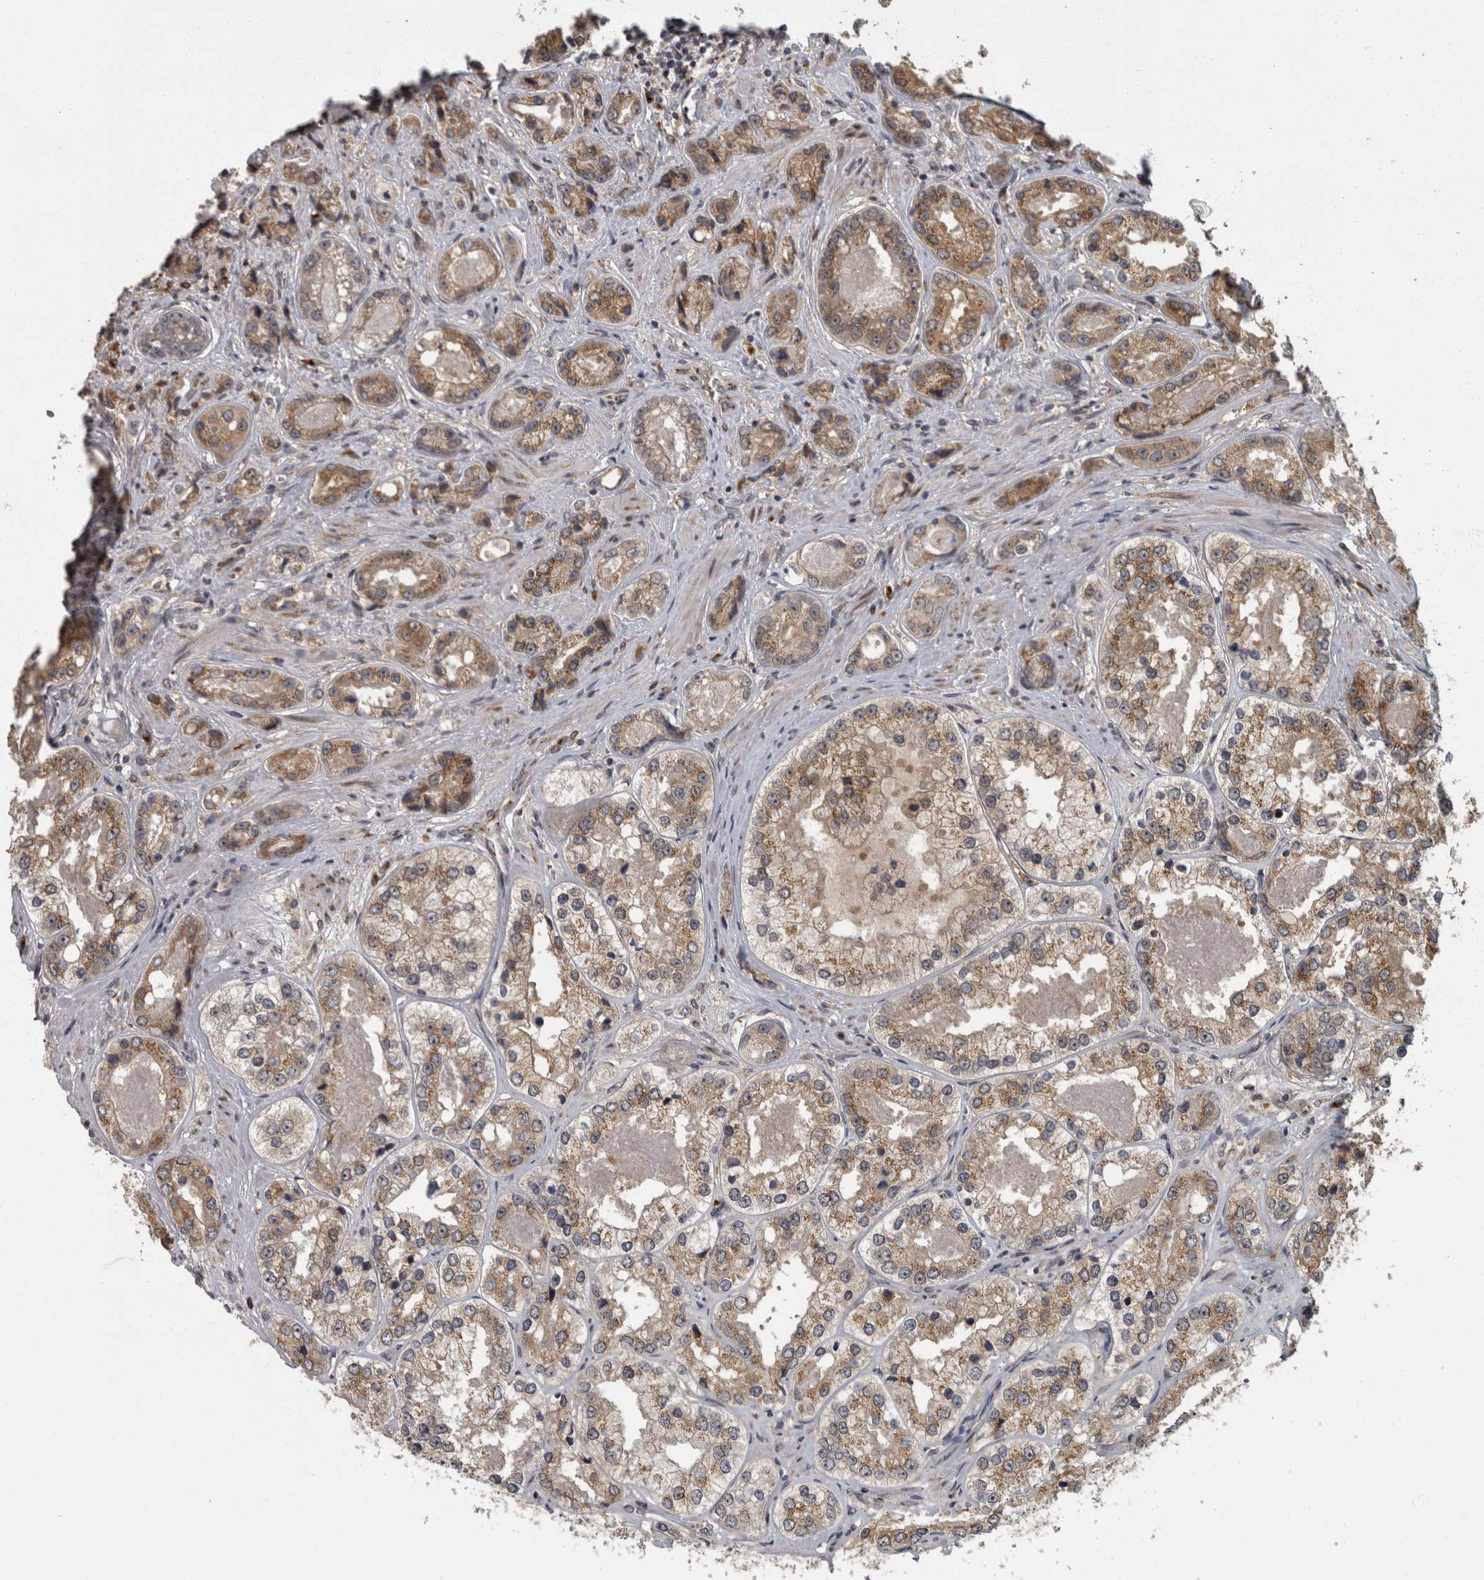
{"staining": {"intensity": "moderate", "quantity": "25%-75%", "location": "cytoplasmic/membranous"}, "tissue": "prostate cancer", "cell_type": "Tumor cells", "image_type": "cancer", "snomed": [{"axis": "morphology", "description": "Adenocarcinoma, High grade"}, {"axis": "topography", "description": "Prostate"}], "caption": "A histopathology image of prostate cancer stained for a protein displays moderate cytoplasmic/membranous brown staining in tumor cells. (DAB = brown stain, brightfield microscopy at high magnification).", "gene": "LMAN2L", "patient": {"sex": "male", "age": 61}}